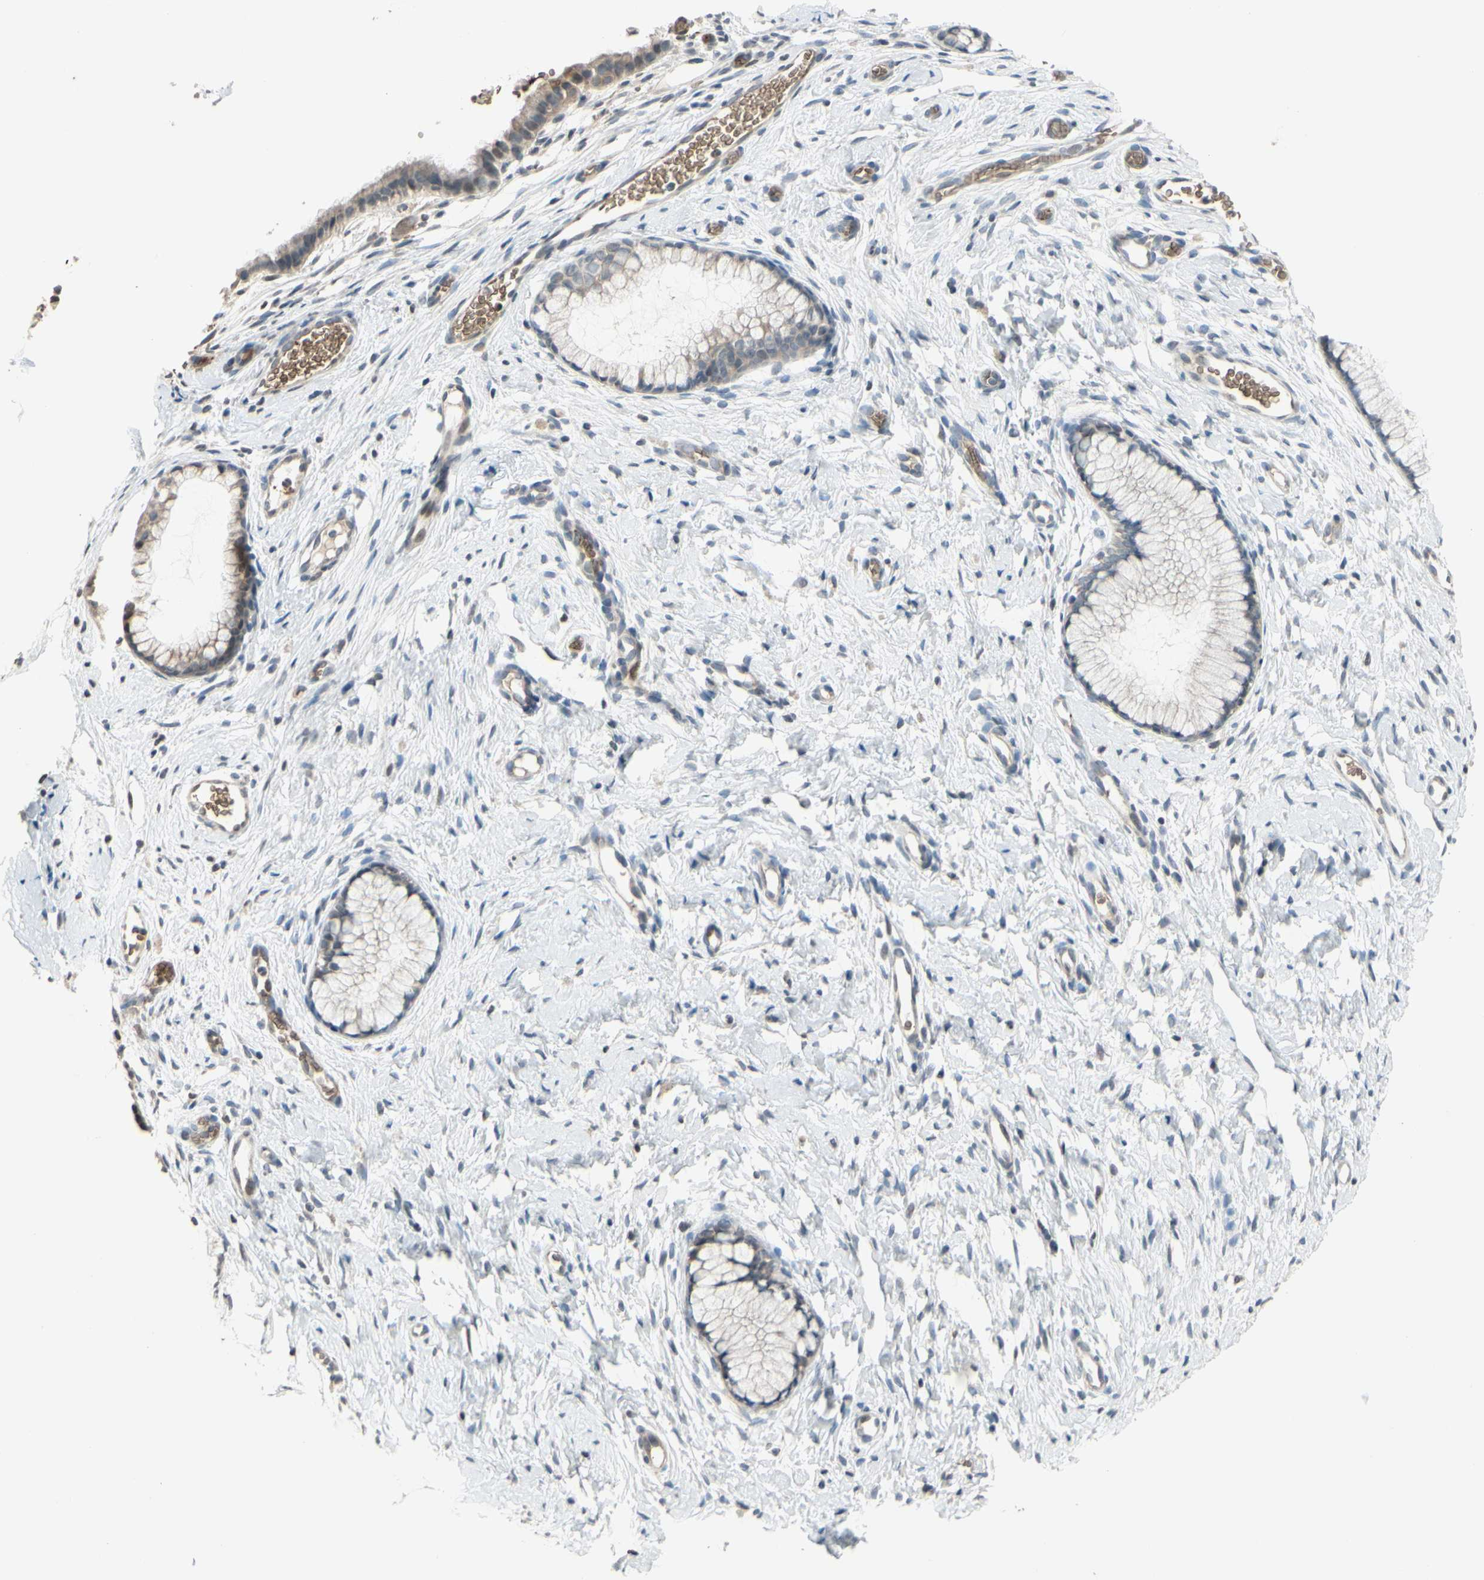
{"staining": {"intensity": "weak", "quantity": "<25%", "location": "cytoplasmic/membranous"}, "tissue": "cervix", "cell_type": "Glandular cells", "image_type": "normal", "snomed": [{"axis": "morphology", "description": "Normal tissue, NOS"}, {"axis": "topography", "description": "Cervix"}], "caption": "This is an IHC photomicrograph of unremarkable human cervix. There is no expression in glandular cells.", "gene": "GYPC", "patient": {"sex": "female", "age": 65}}